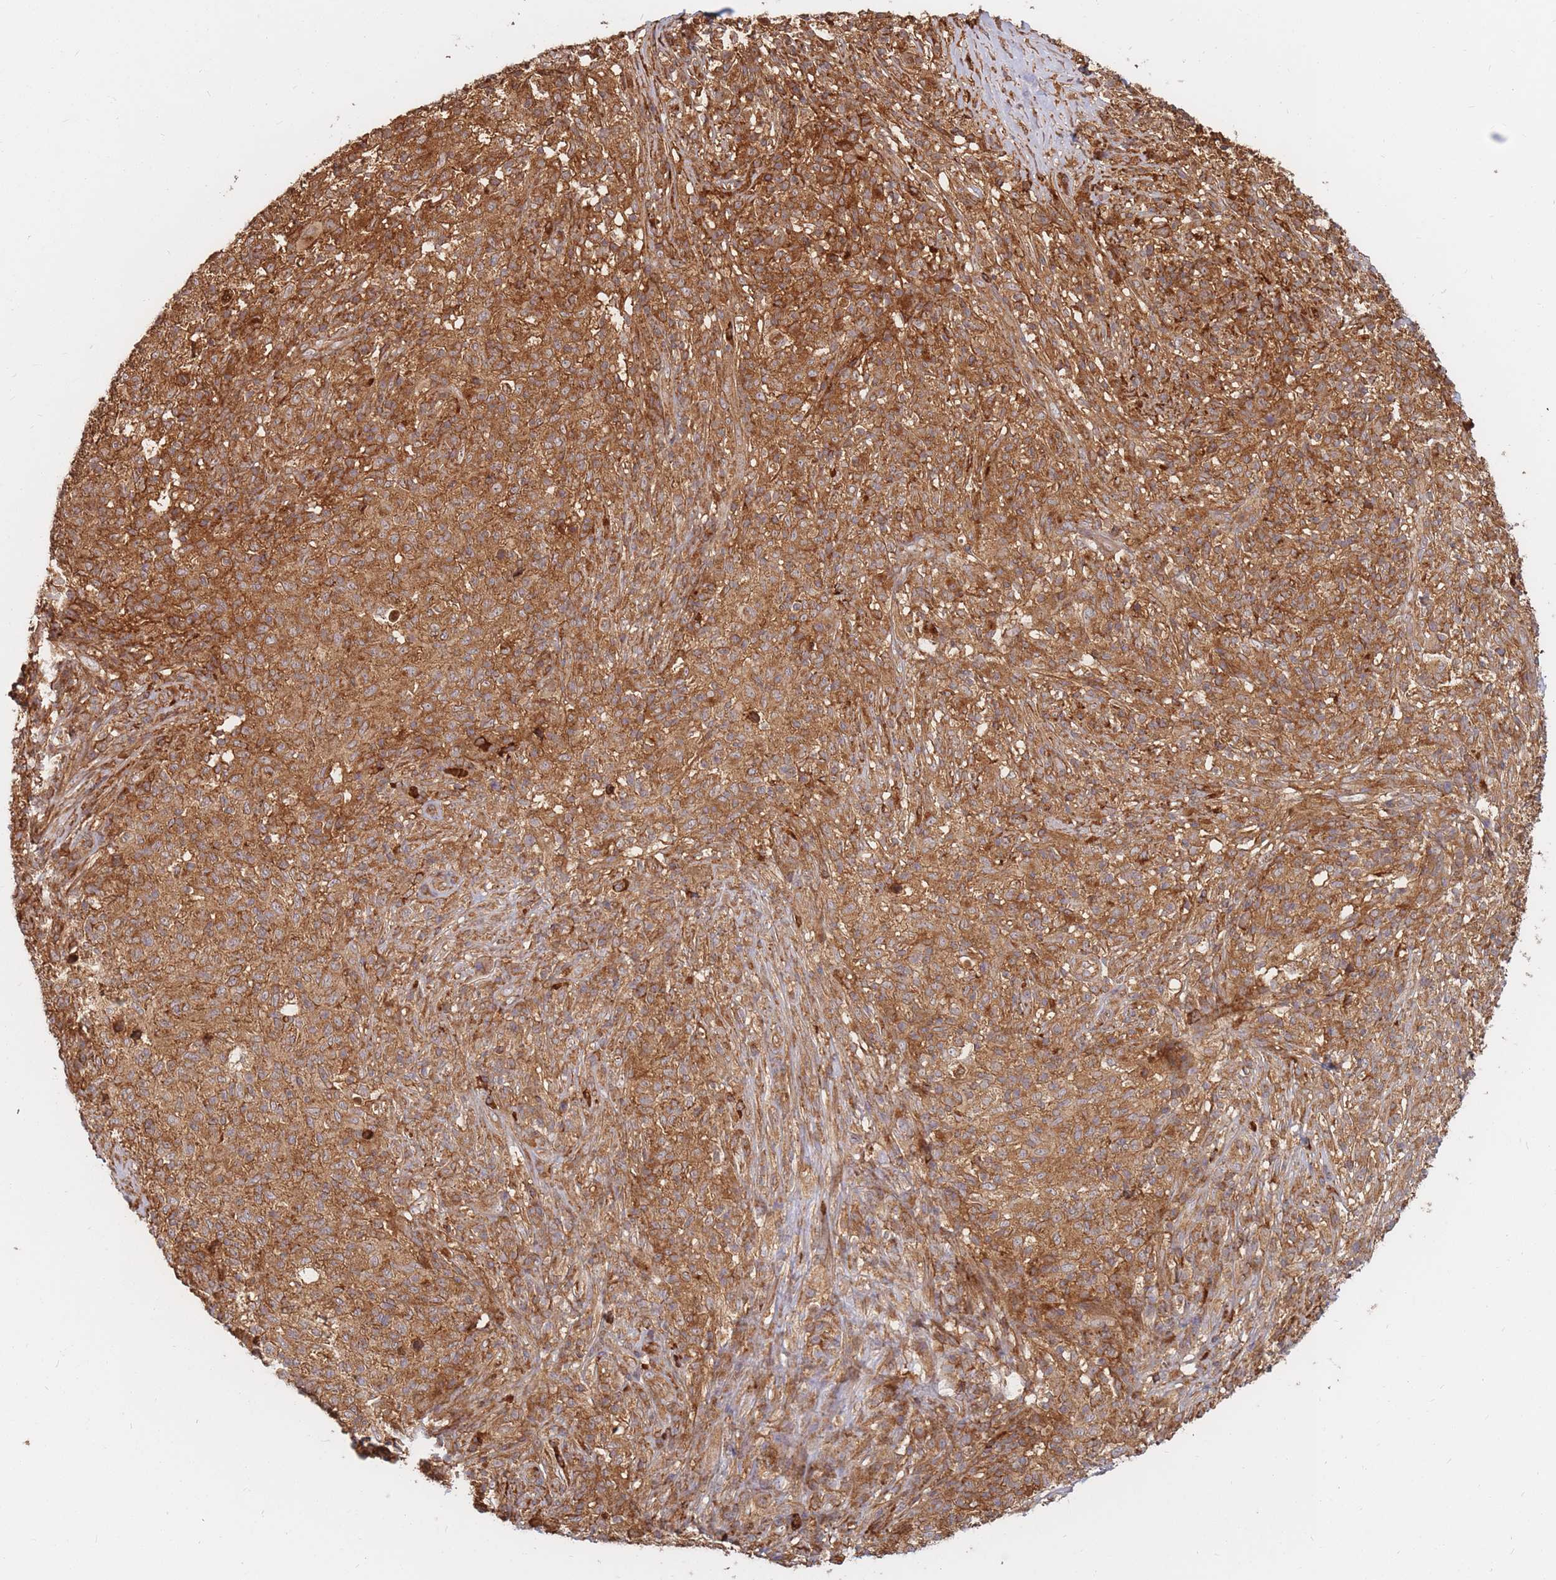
{"staining": {"intensity": "strong", "quantity": ">75%", "location": "cytoplasmic/membranous"}, "tissue": "melanoma", "cell_type": "Tumor cells", "image_type": "cancer", "snomed": [{"axis": "morphology", "description": "Malignant melanoma, NOS"}, {"axis": "topography", "description": "Skin"}], "caption": "Melanoma stained with DAB (3,3'-diaminobenzidine) immunohistochemistry reveals high levels of strong cytoplasmic/membranous expression in about >75% of tumor cells.", "gene": "RASSF2", "patient": {"sex": "male", "age": 66}}